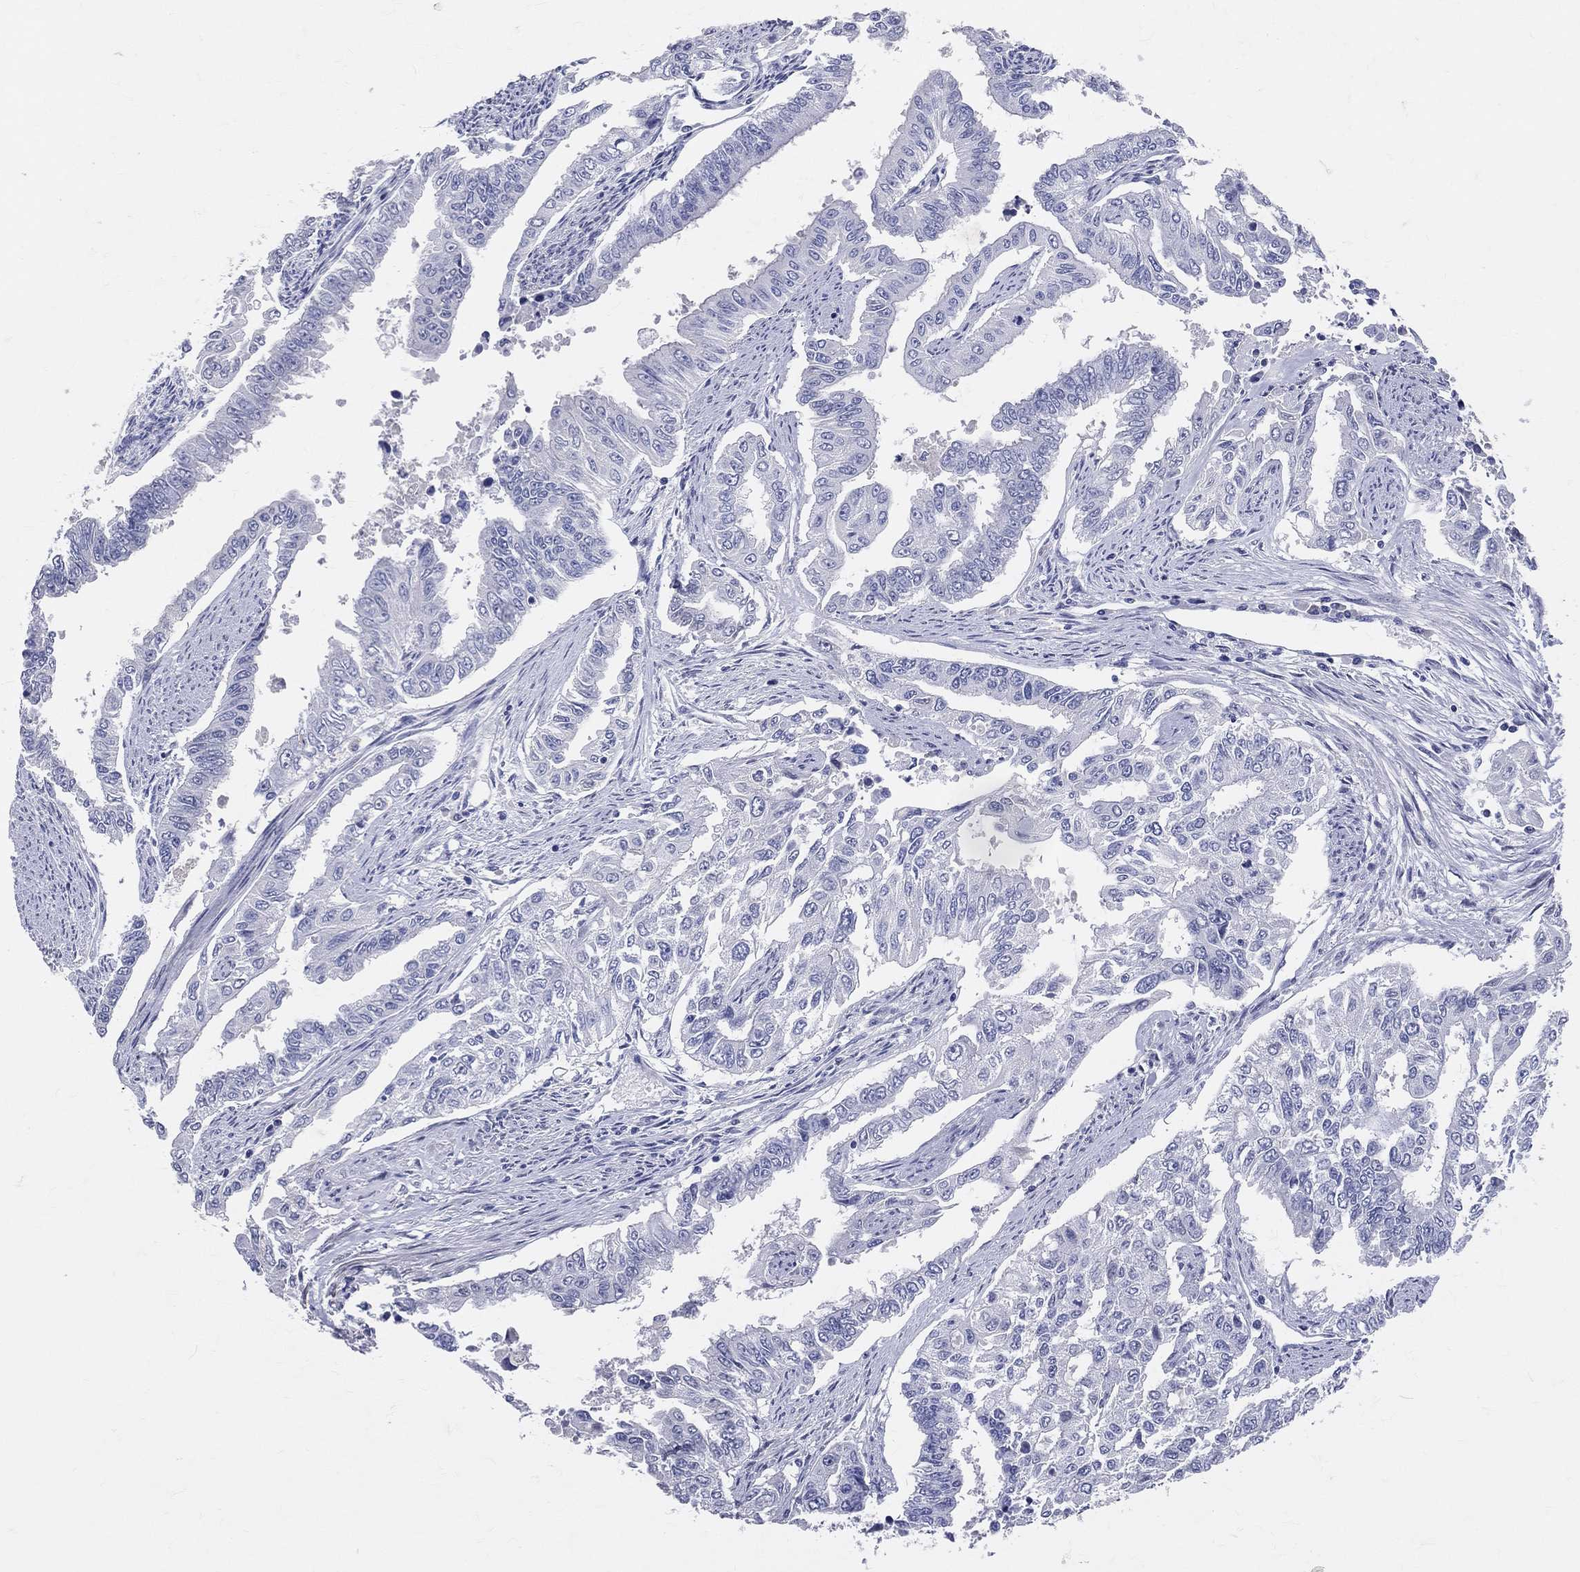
{"staining": {"intensity": "negative", "quantity": "none", "location": "none"}, "tissue": "endometrial cancer", "cell_type": "Tumor cells", "image_type": "cancer", "snomed": [{"axis": "morphology", "description": "Adenocarcinoma, NOS"}, {"axis": "topography", "description": "Uterus"}], "caption": "A high-resolution photomicrograph shows immunohistochemistry (IHC) staining of adenocarcinoma (endometrial), which reveals no significant staining in tumor cells.", "gene": "LAT", "patient": {"sex": "female", "age": 59}}